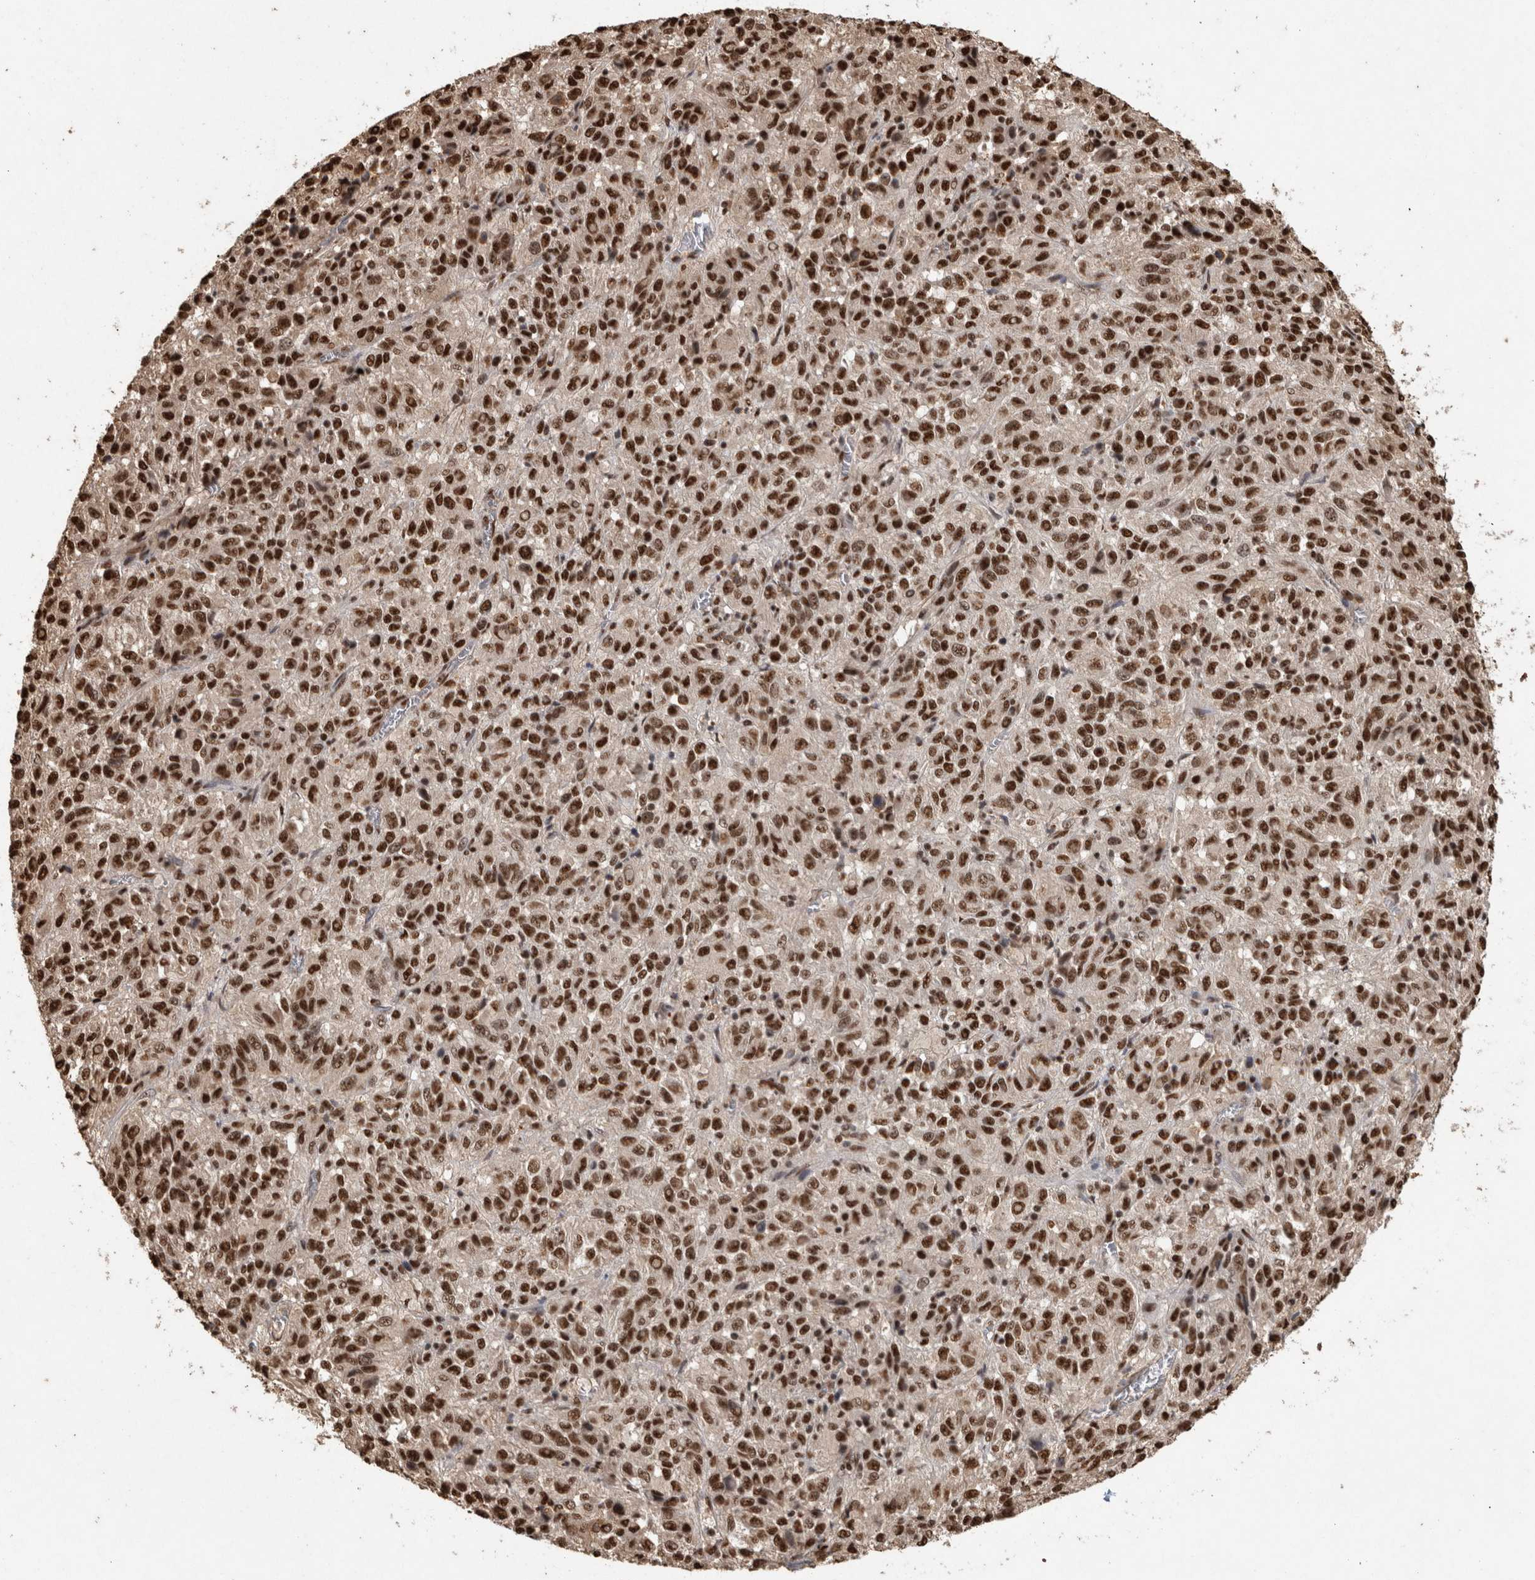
{"staining": {"intensity": "strong", "quantity": ">75%", "location": "nuclear"}, "tissue": "melanoma", "cell_type": "Tumor cells", "image_type": "cancer", "snomed": [{"axis": "morphology", "description": "Malignant melanoma, Metastatic site"}, {"axis": "topography", "description": "Lung"}], "caption": "Brown immunohistochemical staining in human malignant melanoma (metastatic site) shows strong nuclear positivity in about >75% of tumor cells. (Brightfield microscopy of DAB IHC at high magnification).", "gene": "RAD50", "patient": {"sex": "male", "age": 64}}